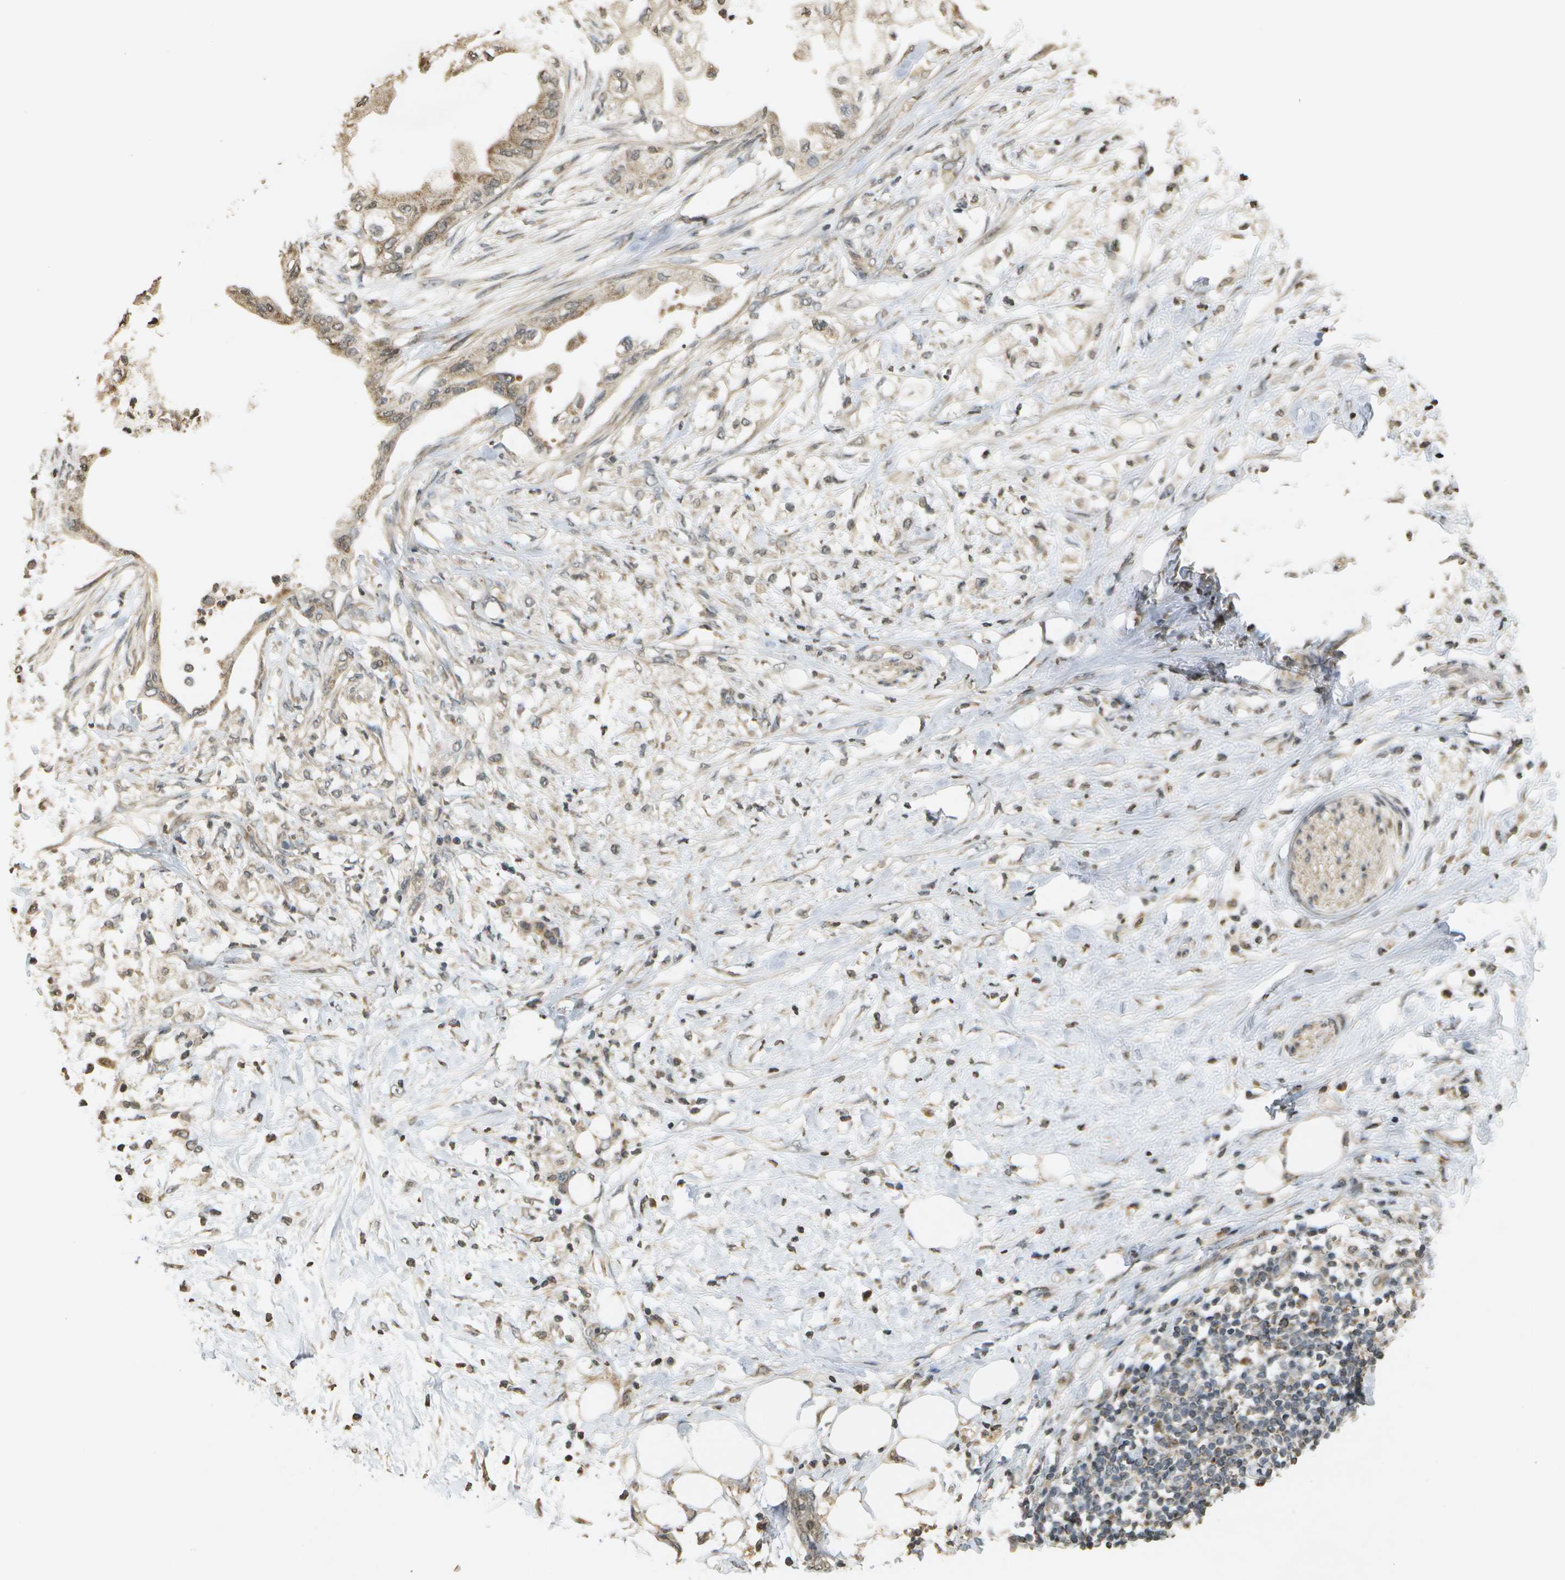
{"staining": {"intensity": "moderate", "quantity": ">75%", "location": "cytoplasmic/membranous"}, "tissue": "pancreatic cancer", "cell_type": "Tumor cells", "image_type": "cancer", "snomed": [{"axis": "morphology", "description": "Normal tissue, NOS"}, {"axis": "morphology", "description": "Adenocarcinoma, NOS"}, {"axis": "topography", "description": "Pancreas"}, {"axis": "topography", "description": "Duodenum"}], "caption": "DAB immunohistochemical staining of human pancreatic adenocarcinoma displays moderate cytoplasmic/membranous protein staining in approximately >75% of tumor cells.", "gene": "RAB21", "patient": {"sex": "female", "age": 60}}